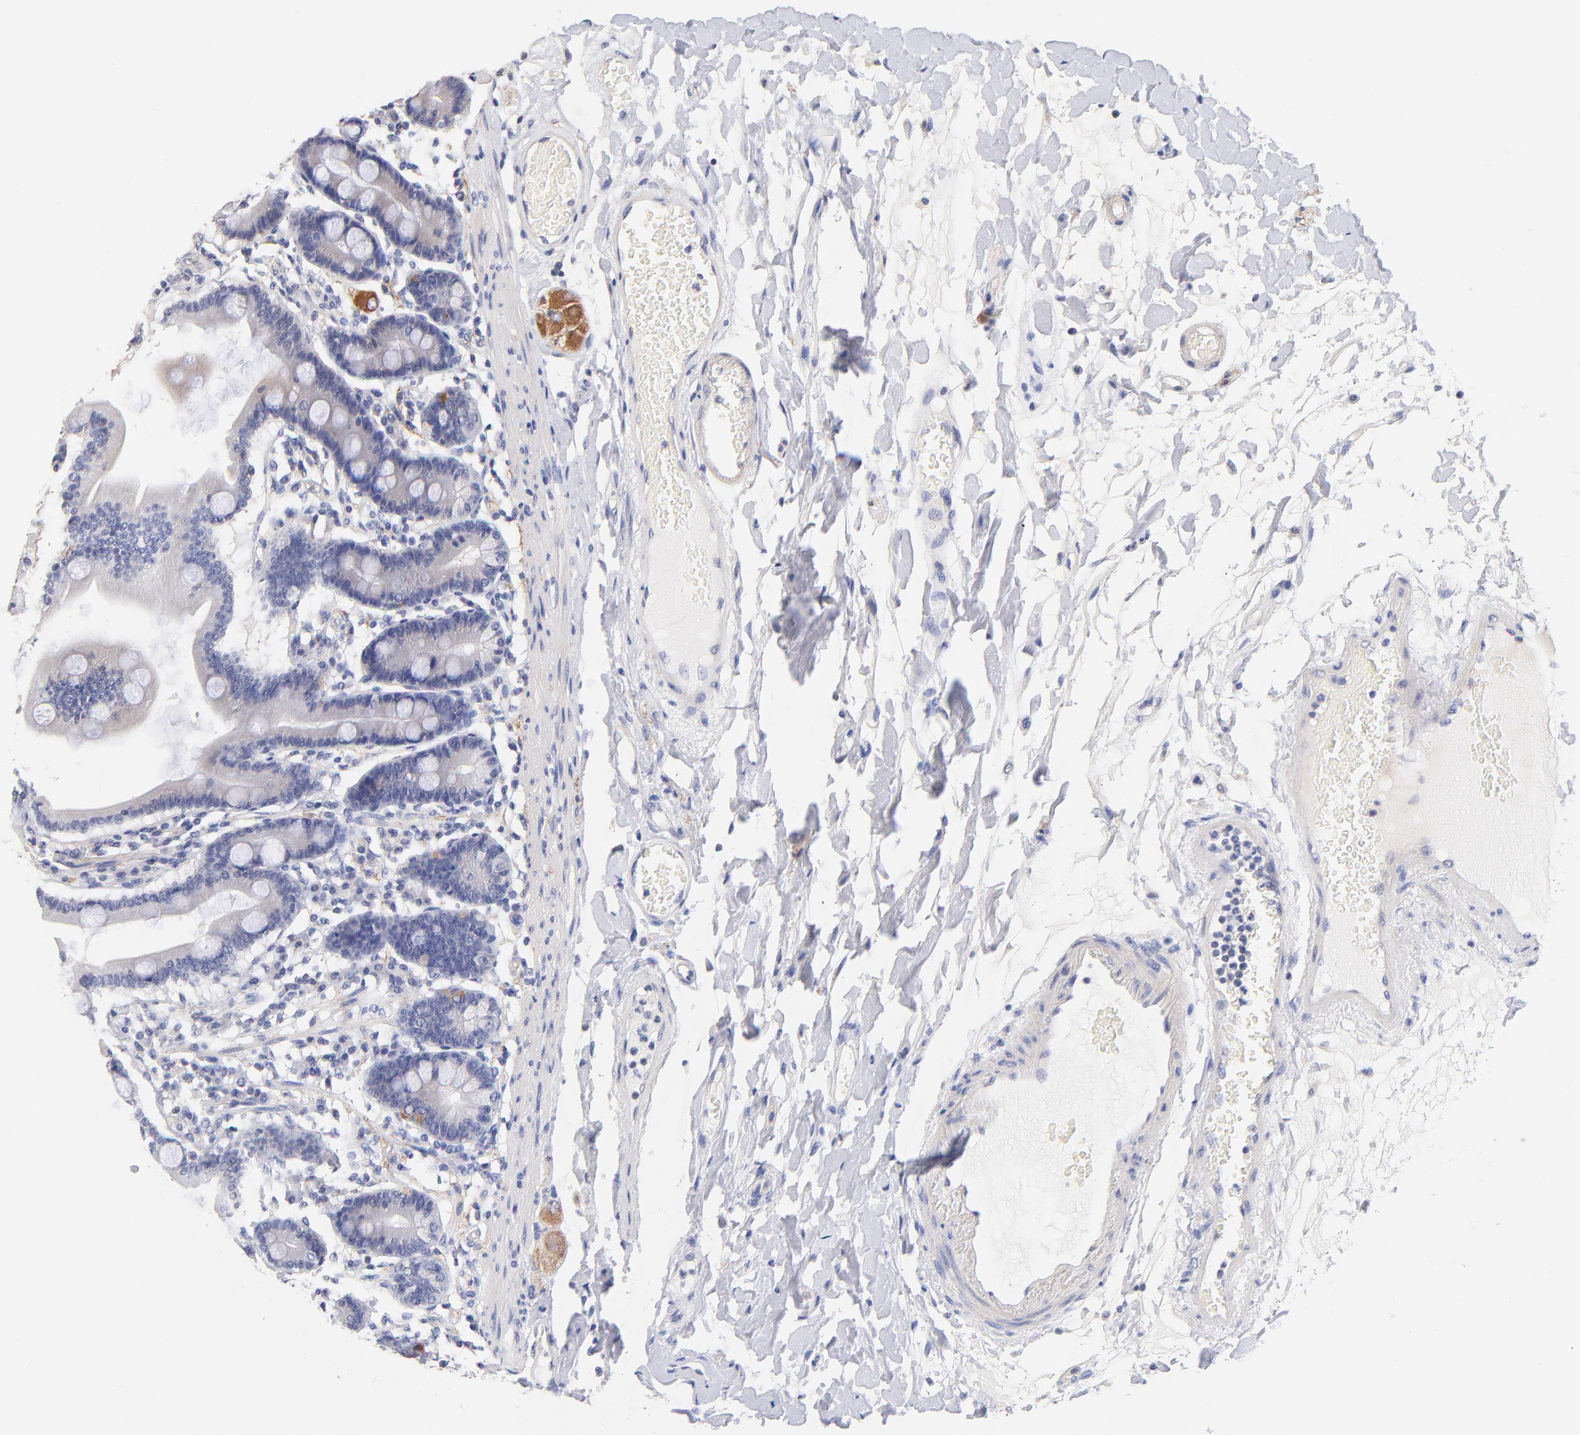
{"staining": {"intensity": "negative", "quantity": "none", "location": "none"}, "tissue": "duodenum", "cell_type": "Glandular cells", "image_type": "normal", "snomed": [{"axis": "morphology", "description": "Normal tissue, NOS"}, {"axis": "topography", "description": "Duodenum"}], "caption": "An IHC image of unremarkable duodenum is shown. There is no staining in glandular cells of duodenum.", "gene": "RIBC2", "patient": {"sex": "female", "age": 64}}